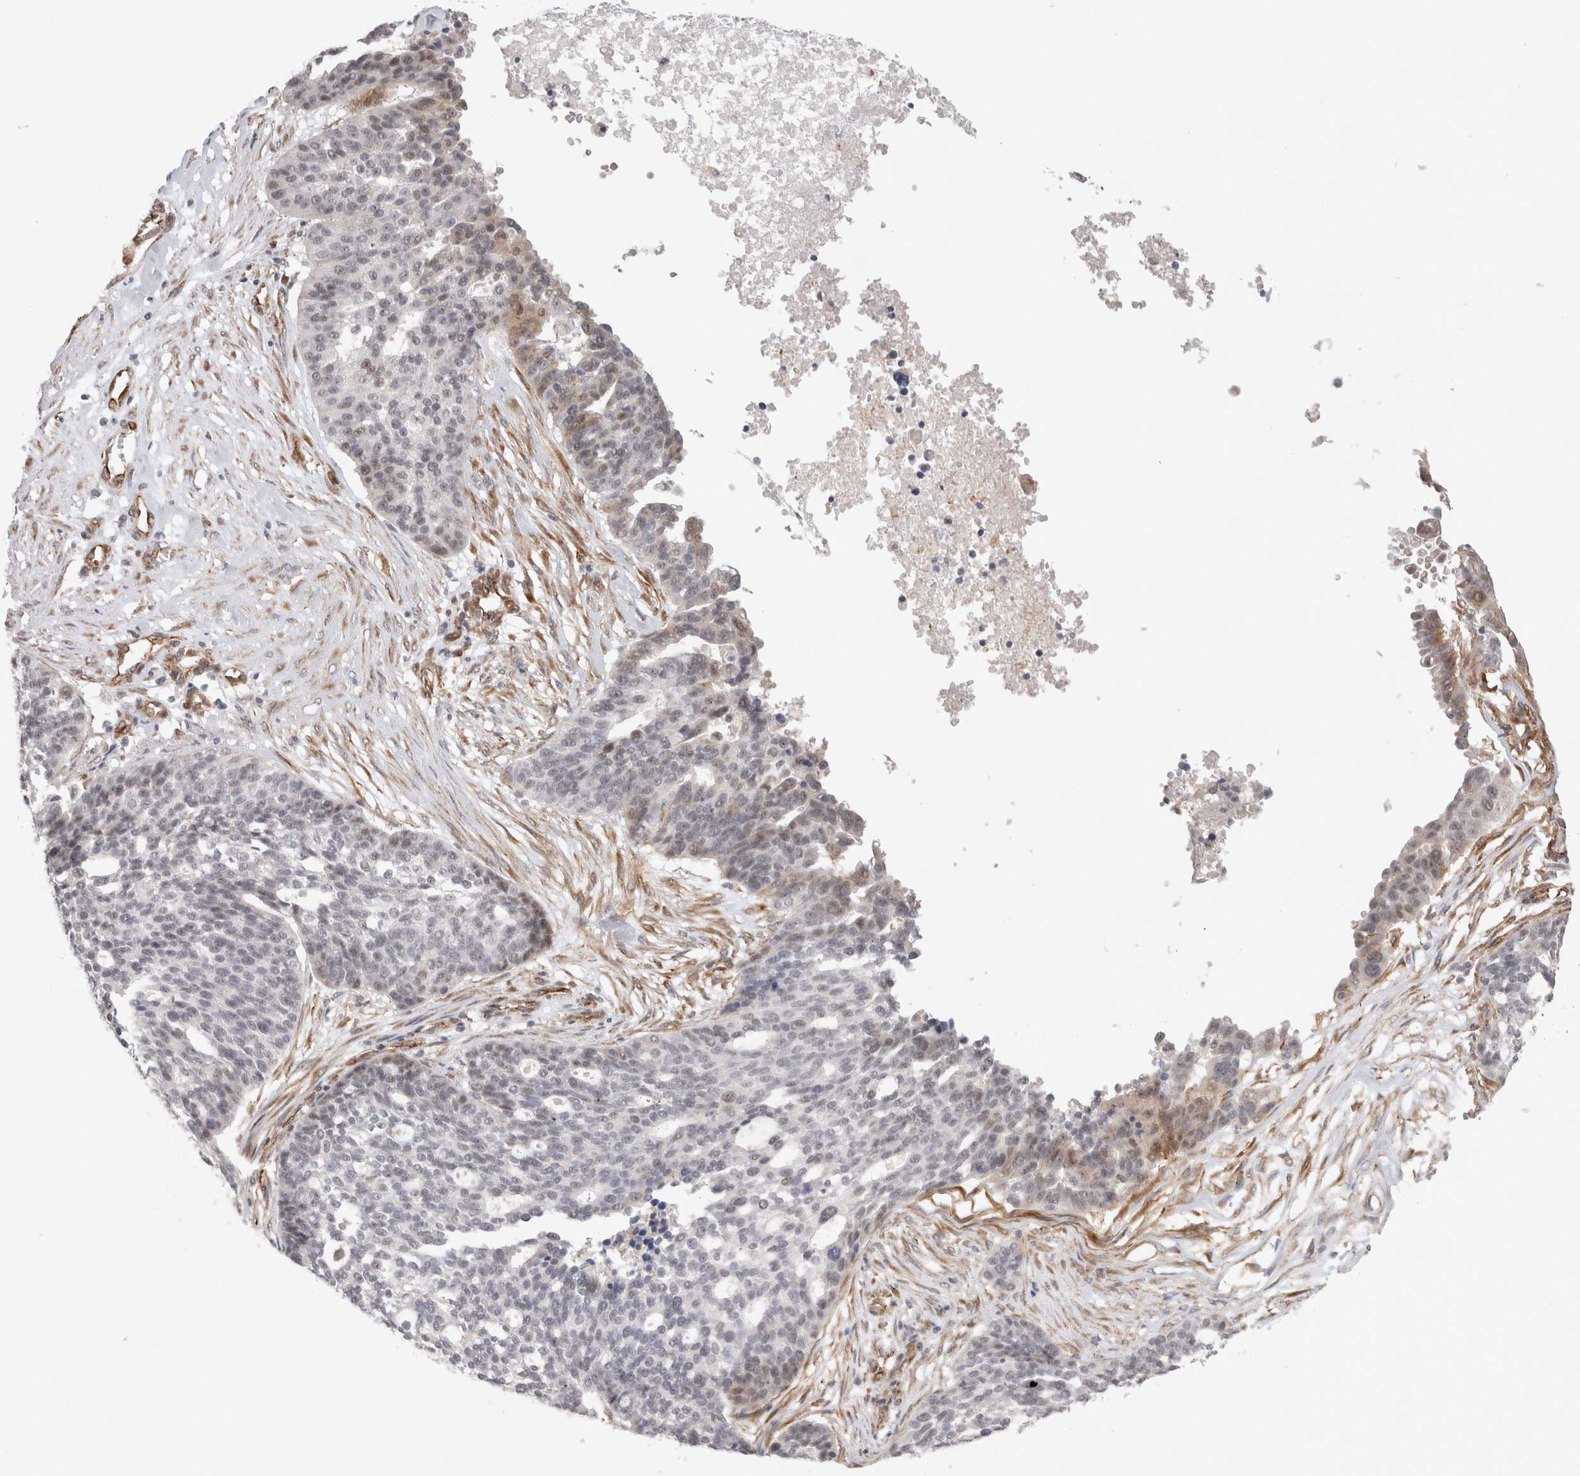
{"staining": {"intensity": "moderate", "quantity": "<25%", "location": "cytoplasmic/membranous,nuclear"}, "tissue": "ovarian cancer", "cell_type": "Tumor cells", "image_type": "cancer", "snomed": [{"axis": "morphology", "description": "Cystadenocarcinoma, serous, NOS"}, {"axis": "topography", "description": "Ovary"}], "caption": "A low amount of moderate cytoplasmic/membranous and nuclear positivity is present in about <25% of tumor cells in ovarian cancer (serous cystadenocarcinoma) tissue.", "gene": "CAAP1", "patient": {"sex": "female", "age": 59}}